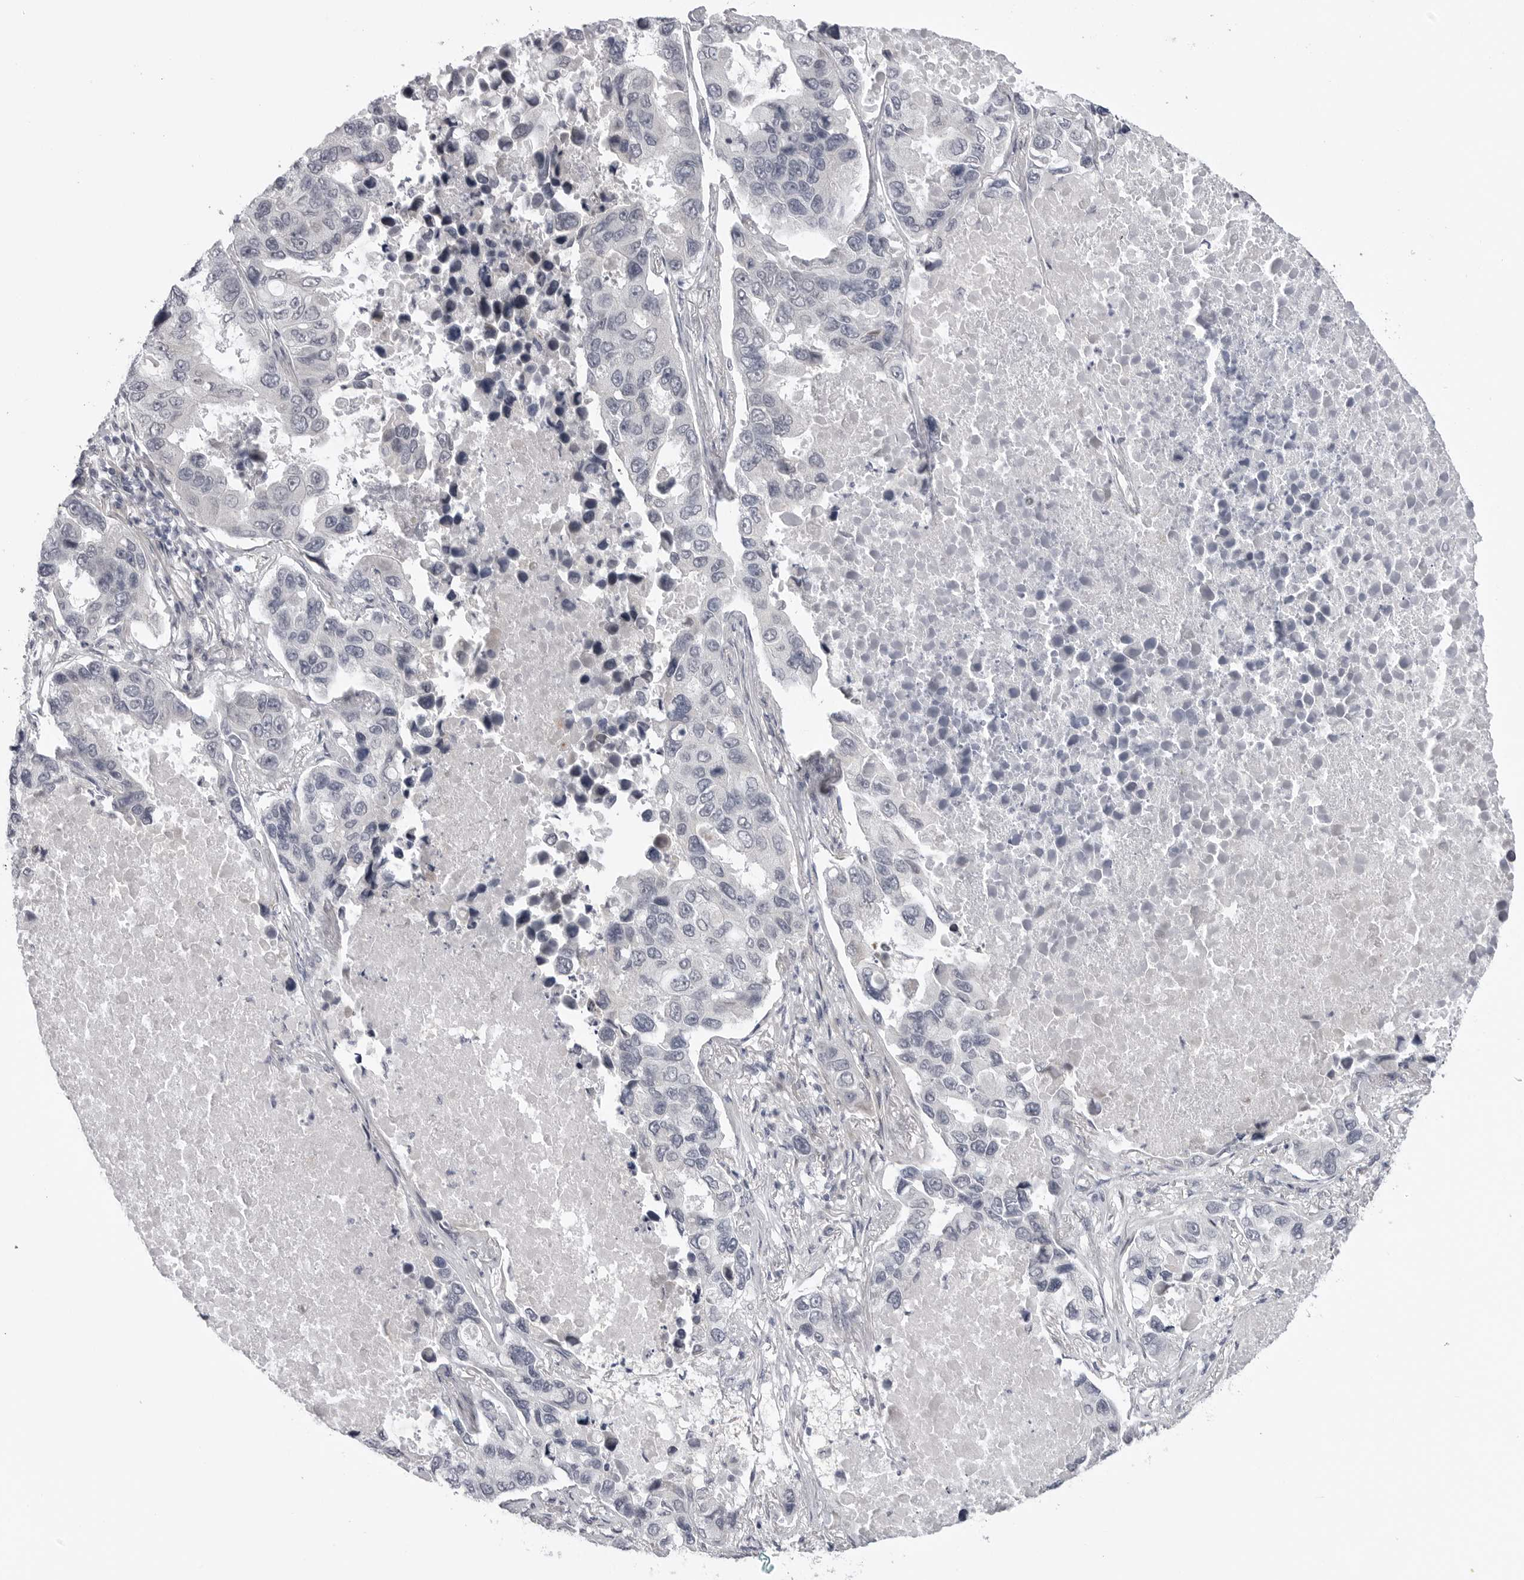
{"staining": {"intensity": "negative", "quantity": "none", "location": "none"}, "tissue": "lung cancer", "cell_type": "Tumor cells", "image_type": "cancer", "snomed": [{"axis": "morphology", "description": "Adenocarcinoma, NOS"}, {"axis": "topography", "description": "Lung"}], "caption": "High magnification brightfield microscopy of adenocarcinoma (lung) stained with DAB (brown) and counterstained with hematoxylin (blue): tumor cells show no significant expression.", "gene": "LRRC45", "patient": {"sex": "male", "age": 64}}